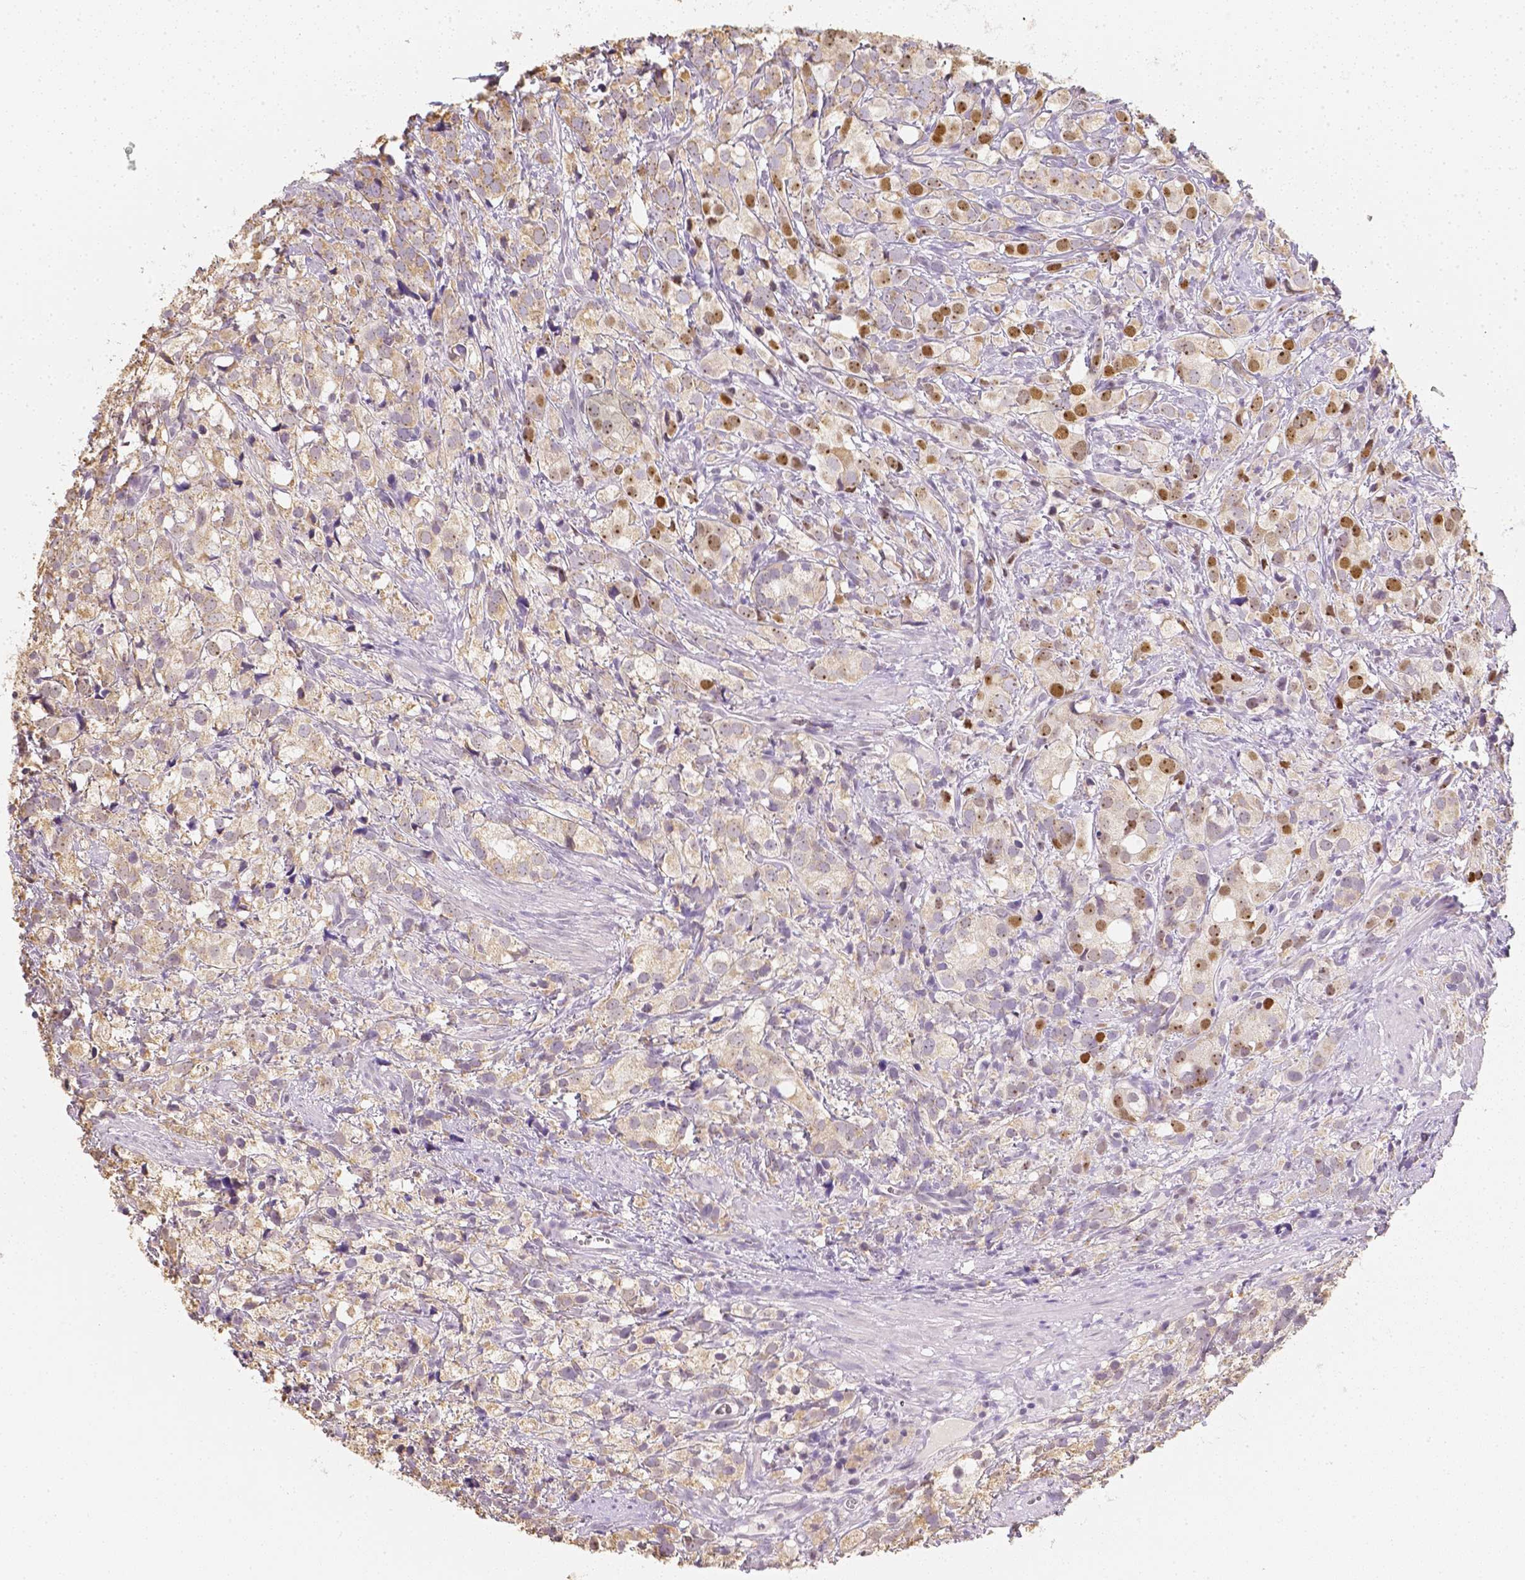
{"staining": {"intensity": "moderate", "quantity": ">75%", "location": "cytoplasmic/membranous,nuclear"}, "tissue": "prostate cancer", "cell_type": "Tumor cells", "image_type": "cancer", "snomed": [{"axis": "morphology", "description": "Adenocarcinoma, High grade"}, {"axis": "topography", "description": "Prostate"}], "caption": "Immunohistochemical staining of prostate cancer displays medium levels of moderate cytoplasmic/membranous and nuclear expression in about >75% of tumor cells.", "gene": "NVL", "patient": {"sex": "male", "age": 86}}